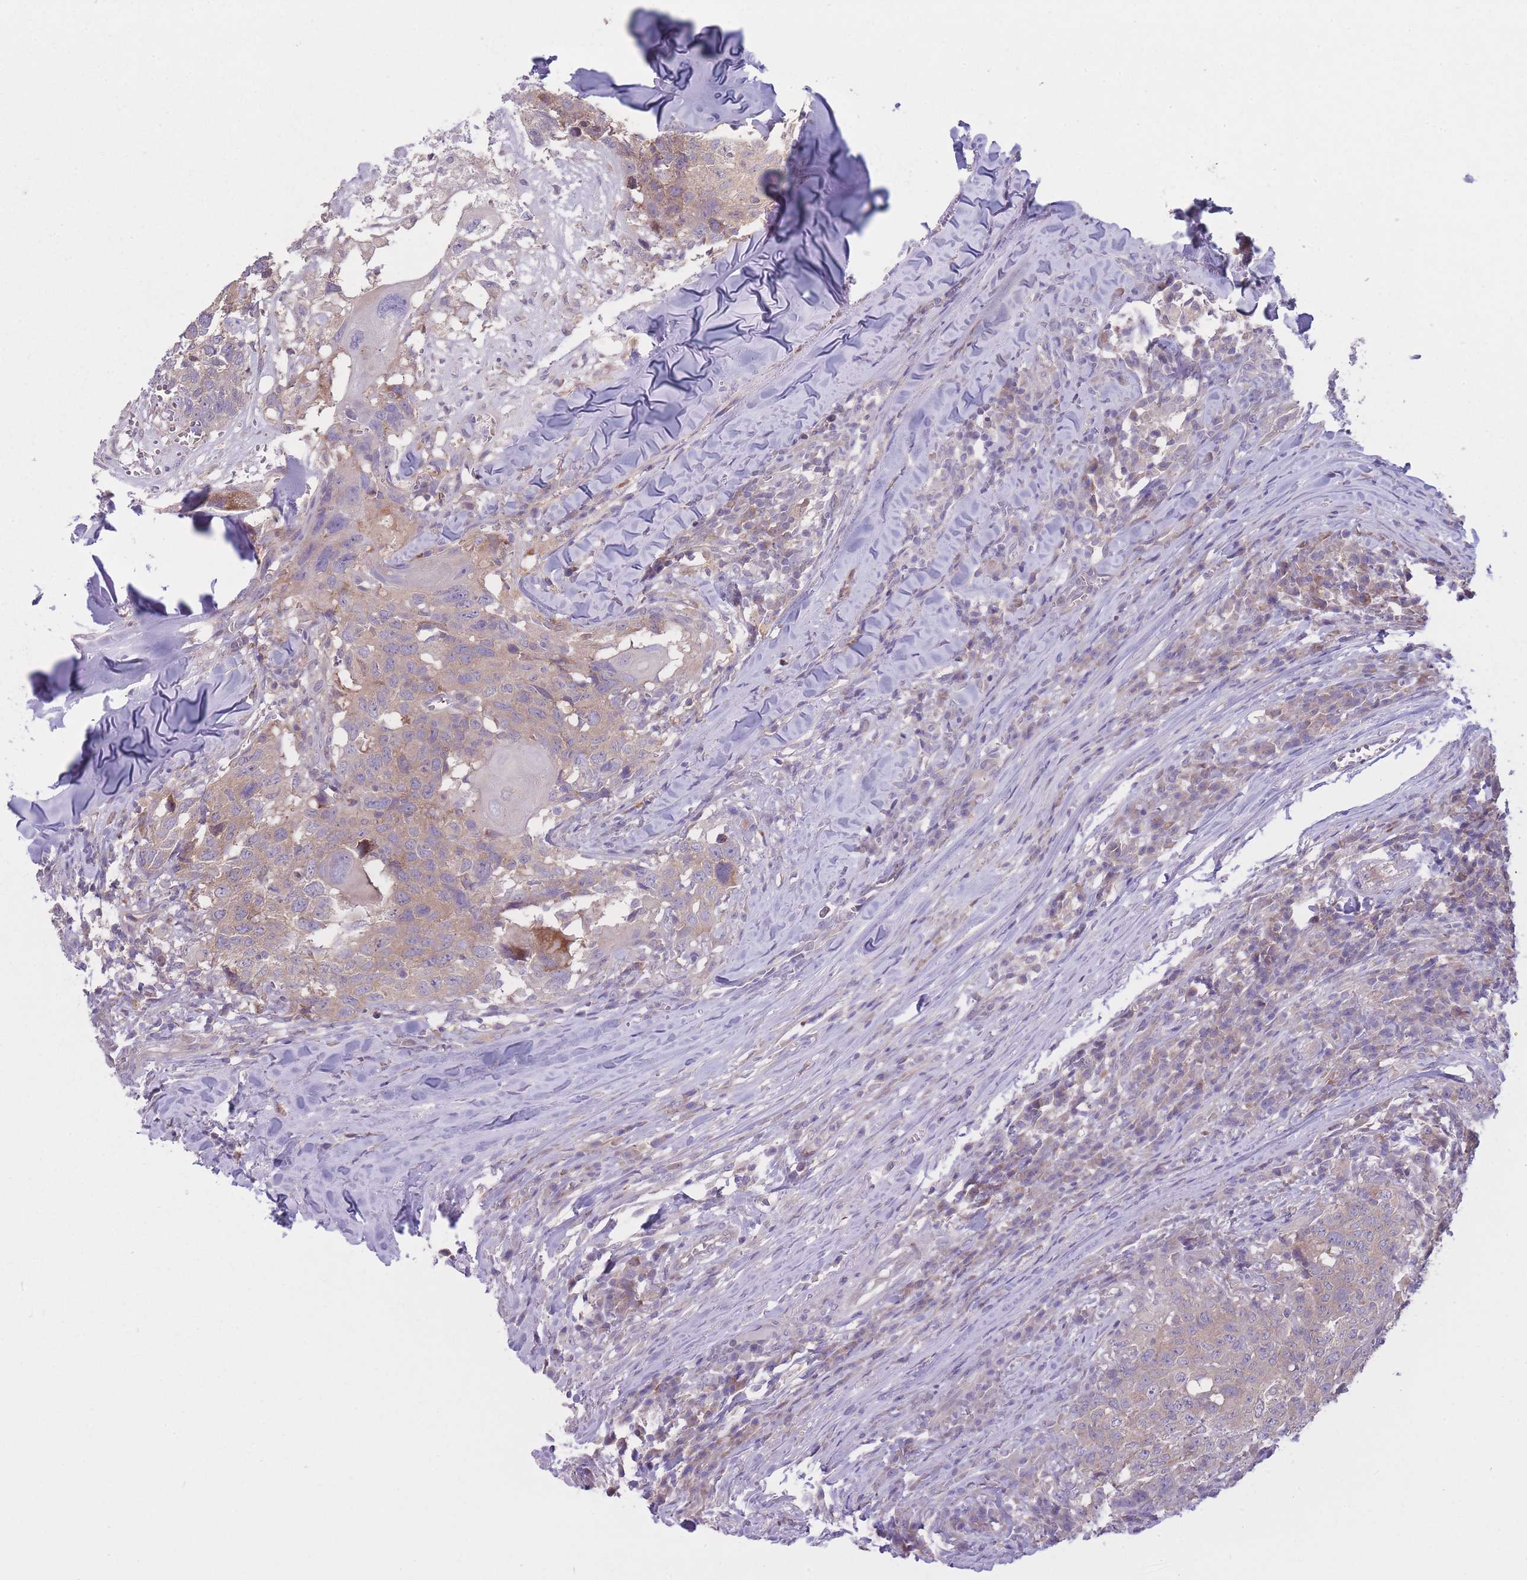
{"staining": {"intensity": "weak", "quantity": ">75%", "location": "cytoplasmic/membranous"}, "tissue": "head and neck cancer", "cell_type": "Tumor cells", "image_type": "cancer", "snomed": [{"axis": "morphology", "description": "Normal tissue, NOS"}, {"axis": "morphology", "description": "Squamous cell carcinoma, NOS"}, {"axis": "topography", "description": "Skeletal muscle"}, {"axis": "topography", "description": "Vascular tissue"}, {"axis": "topography", "description": "Peripheral nerve tissue"}, {"axis": "topography", "description": "Head-Neck"}], "caption": "Head and neck cancer (squamous cell carcinoma) tissue displays weak cytoplasmic/membranous expression in approximately >75% of tumor cells", "gene": "CCT6B", "patient": {"sex": "male", "age": 66}}